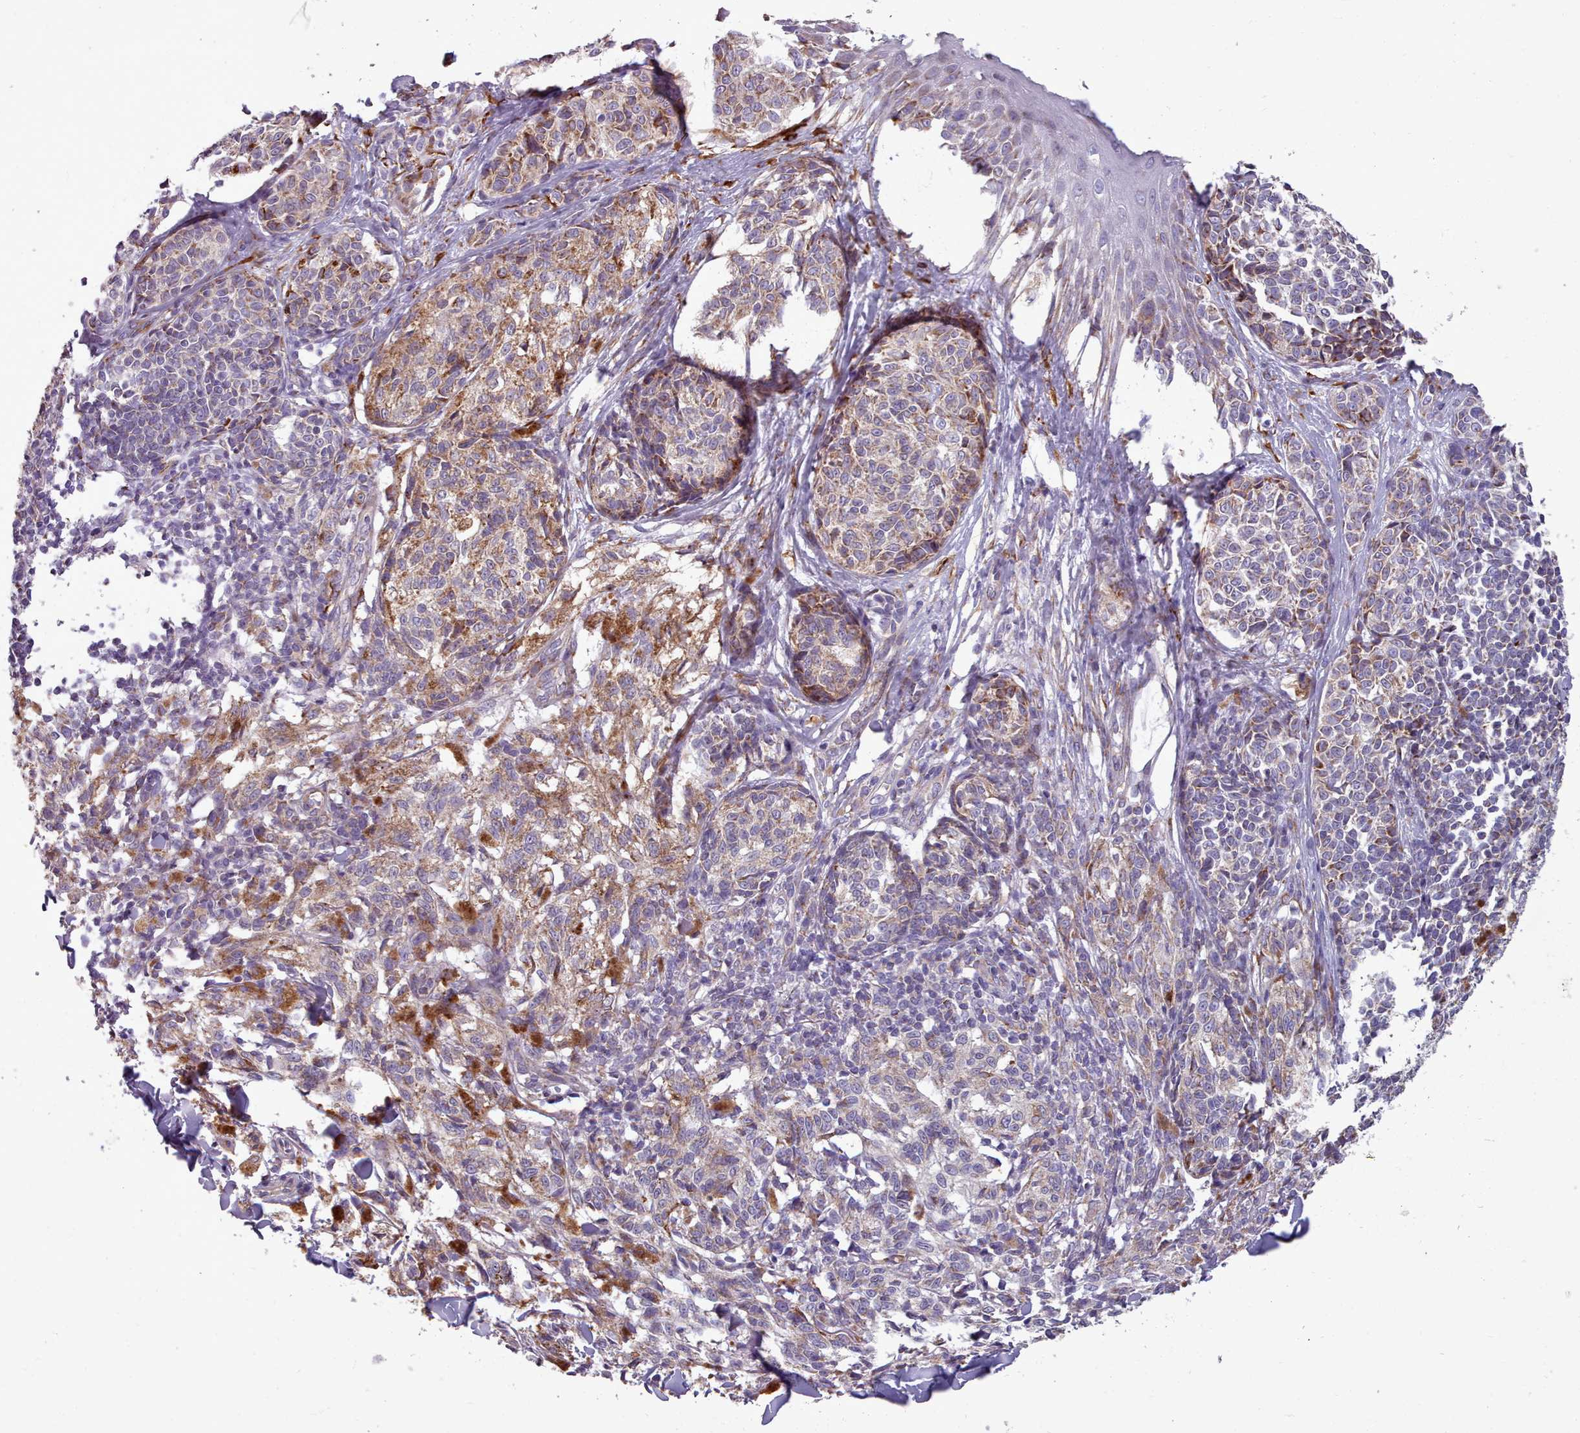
{"staining": {"intensity": "moderate", "quantity": "<25%", "location": "cytoplasmic/membranous"}, "tissue": "melanoma", "cell_type": "Tumor cells", "image_type": "cancer", "snomed": [{"axis": "morphology", "description": "Malignant melanoma, NOS"}, {"axis": "topography", "description": "Skin of upper extremity"}], "caption": "Protein expression analysis of human malignant melanoma reveals moderate cytoplasmic/membranous staining in about <25% of tumor cells. The staining is performed using DAB (3,3'-diaminobenzidine) brown chromogen to label protein expression. The nuclei are counter-stained blue using hematoxylin.", "gene": "FKBP10", "patient": {"sex": "male", "age": 40}}